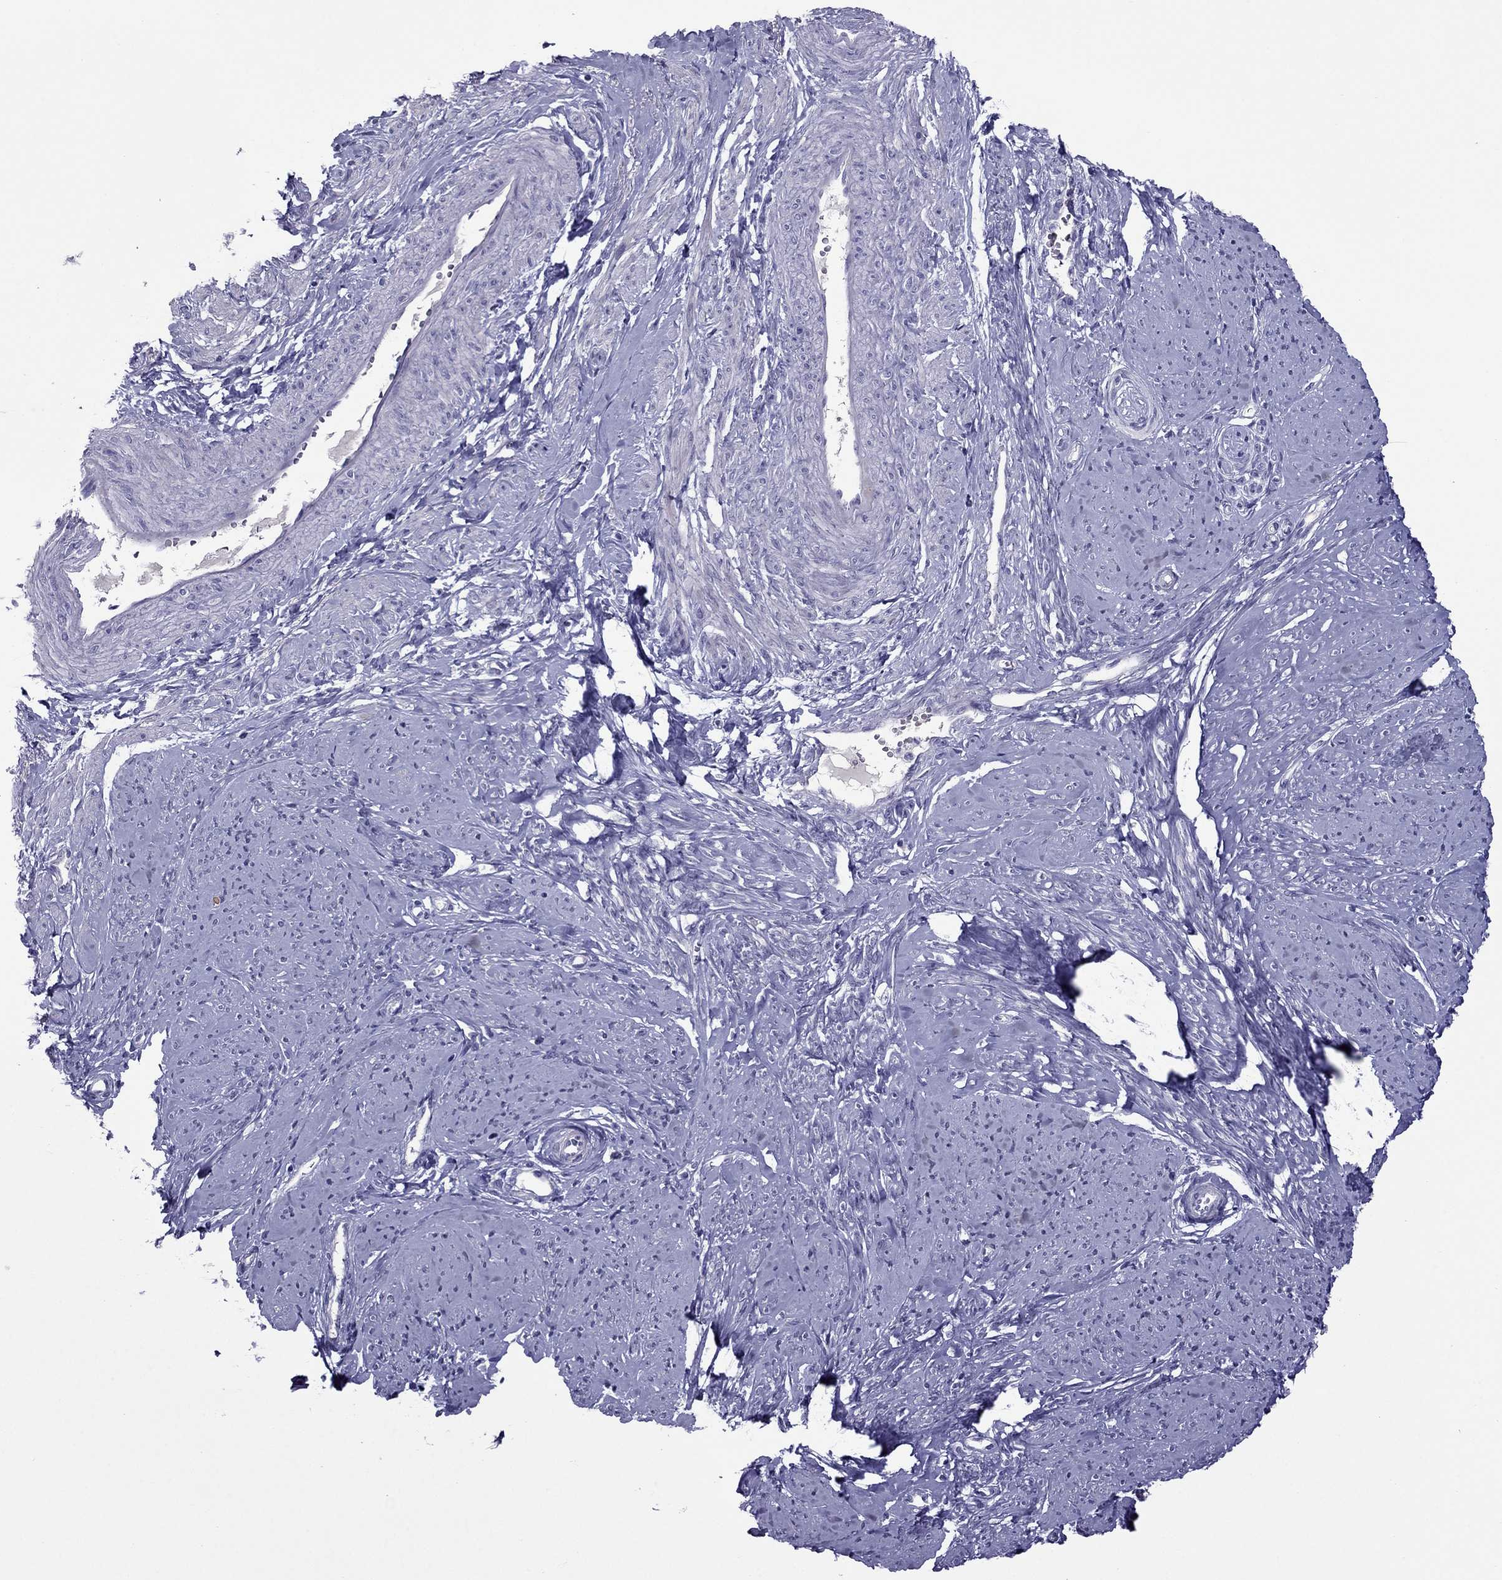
{"staining": {"intensity": "negative", "quantity": "none", "location": "none"}, "tissue": "smooth muscle", "cell_type": "Smooth muscle cells", "image_type": "normal", "snomed": [{"axis": "morphology", "description": "Normal tissue, NOS"}, {"axis": "topography", "description": "Smooth muscle"}], "caption": "Smooth muscle was stained to show a protein in brown. There is no significant staining in smooth muscle cells. (Immunohistochemistry (ihc), brightfield microscopy, high magnification).", "gene": "MYBPH", "patient": {"sex": "female", "age": 48}}